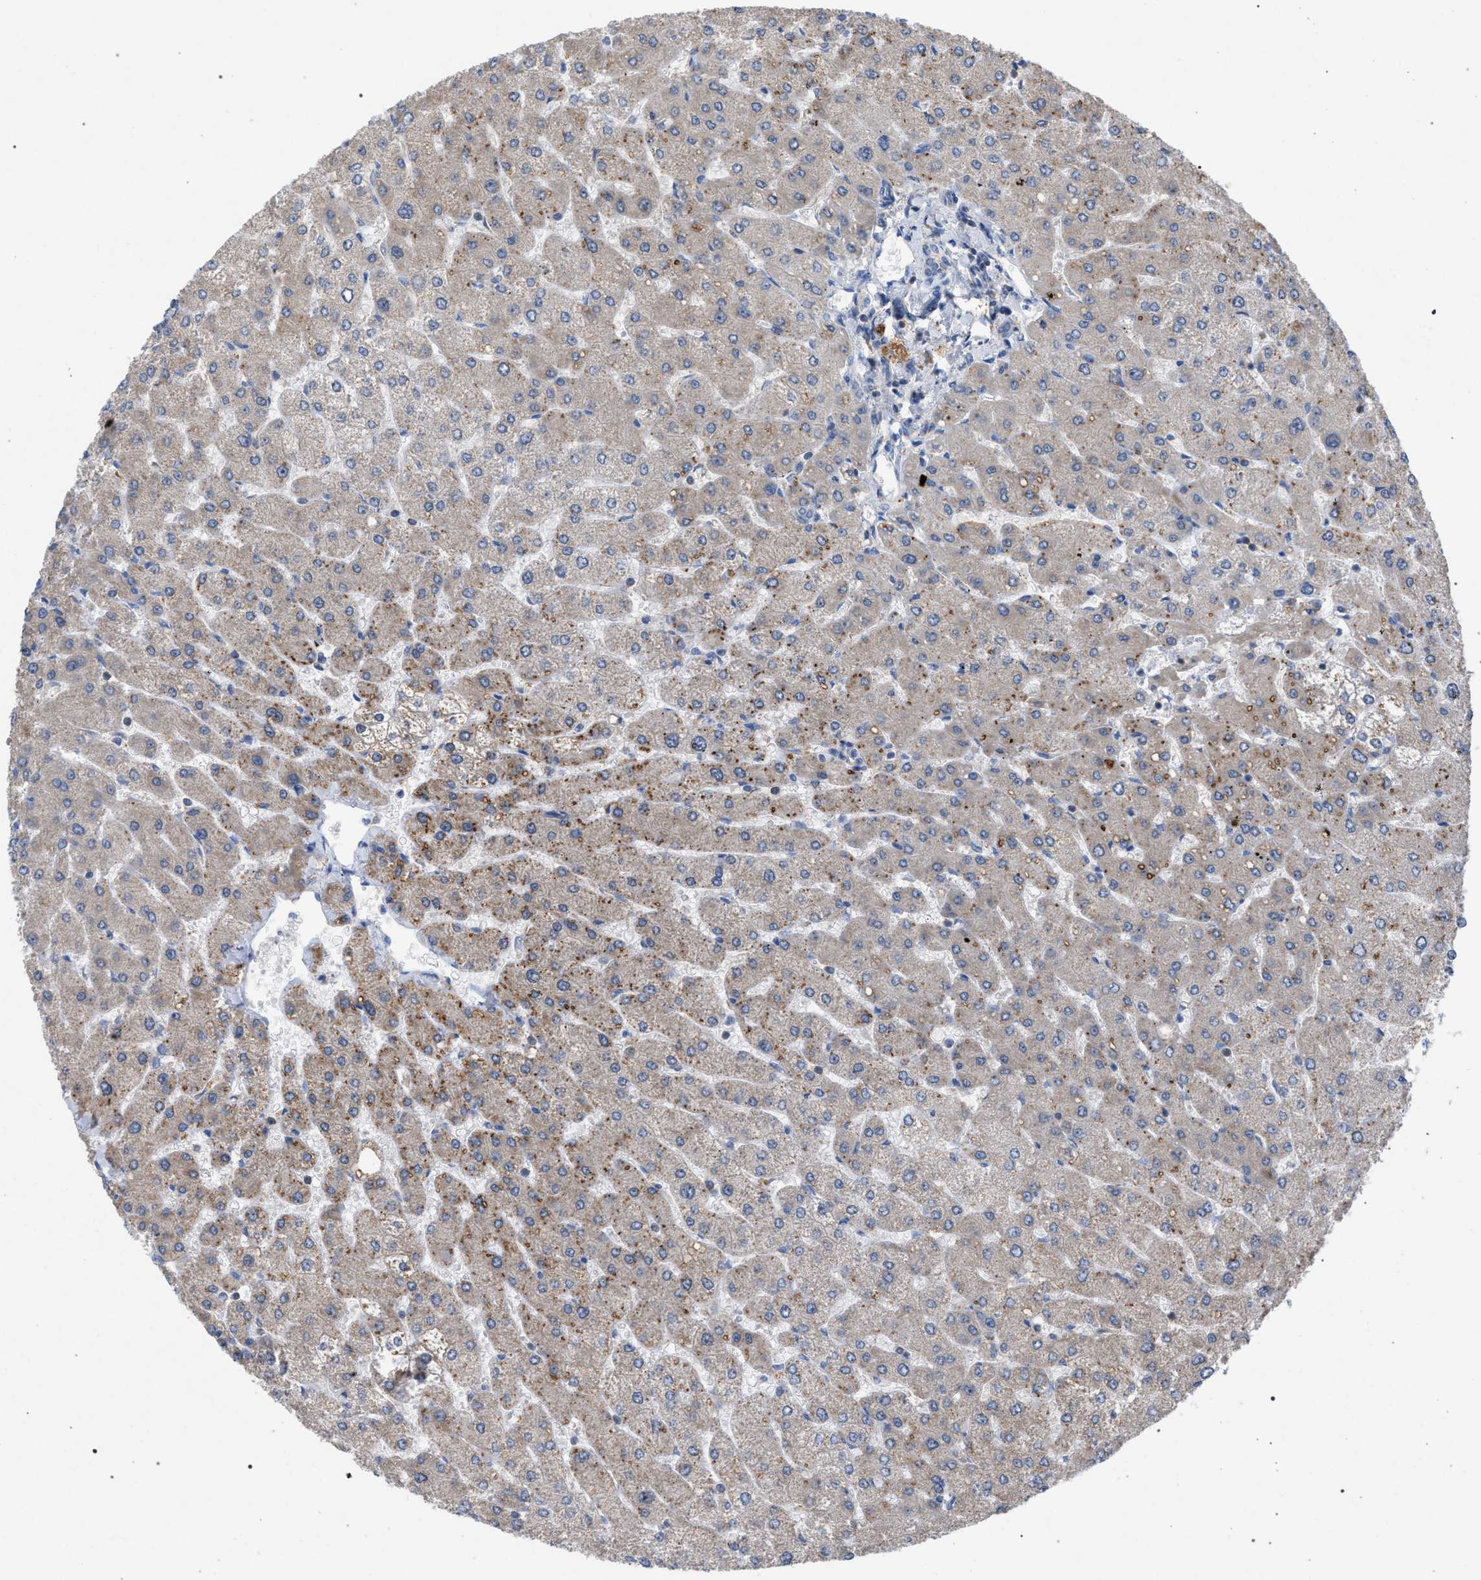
{"staining": {"intensity": "weak", "quantity": "<25%", "location": "cytoplasmic/membranous"}, "tissue": "liver", "cell_type": "Cholangiocytes", "image_type": "normal", "snomed": [{"axis": "morphology", "description": "Normal tissue, NOS"}, {"axis": "topography", "description": "Liver"}], "caption": "The immunohistochemistry histopathology image has no significant positivity in cholangiocytes of liver. (Brightfield microscopy of DAB (3,3'-diaminobenzidine) immunohistochemistry at high magnification).", "gene": "VPS13A", "patient": {"sex": "male", "age": 55}}